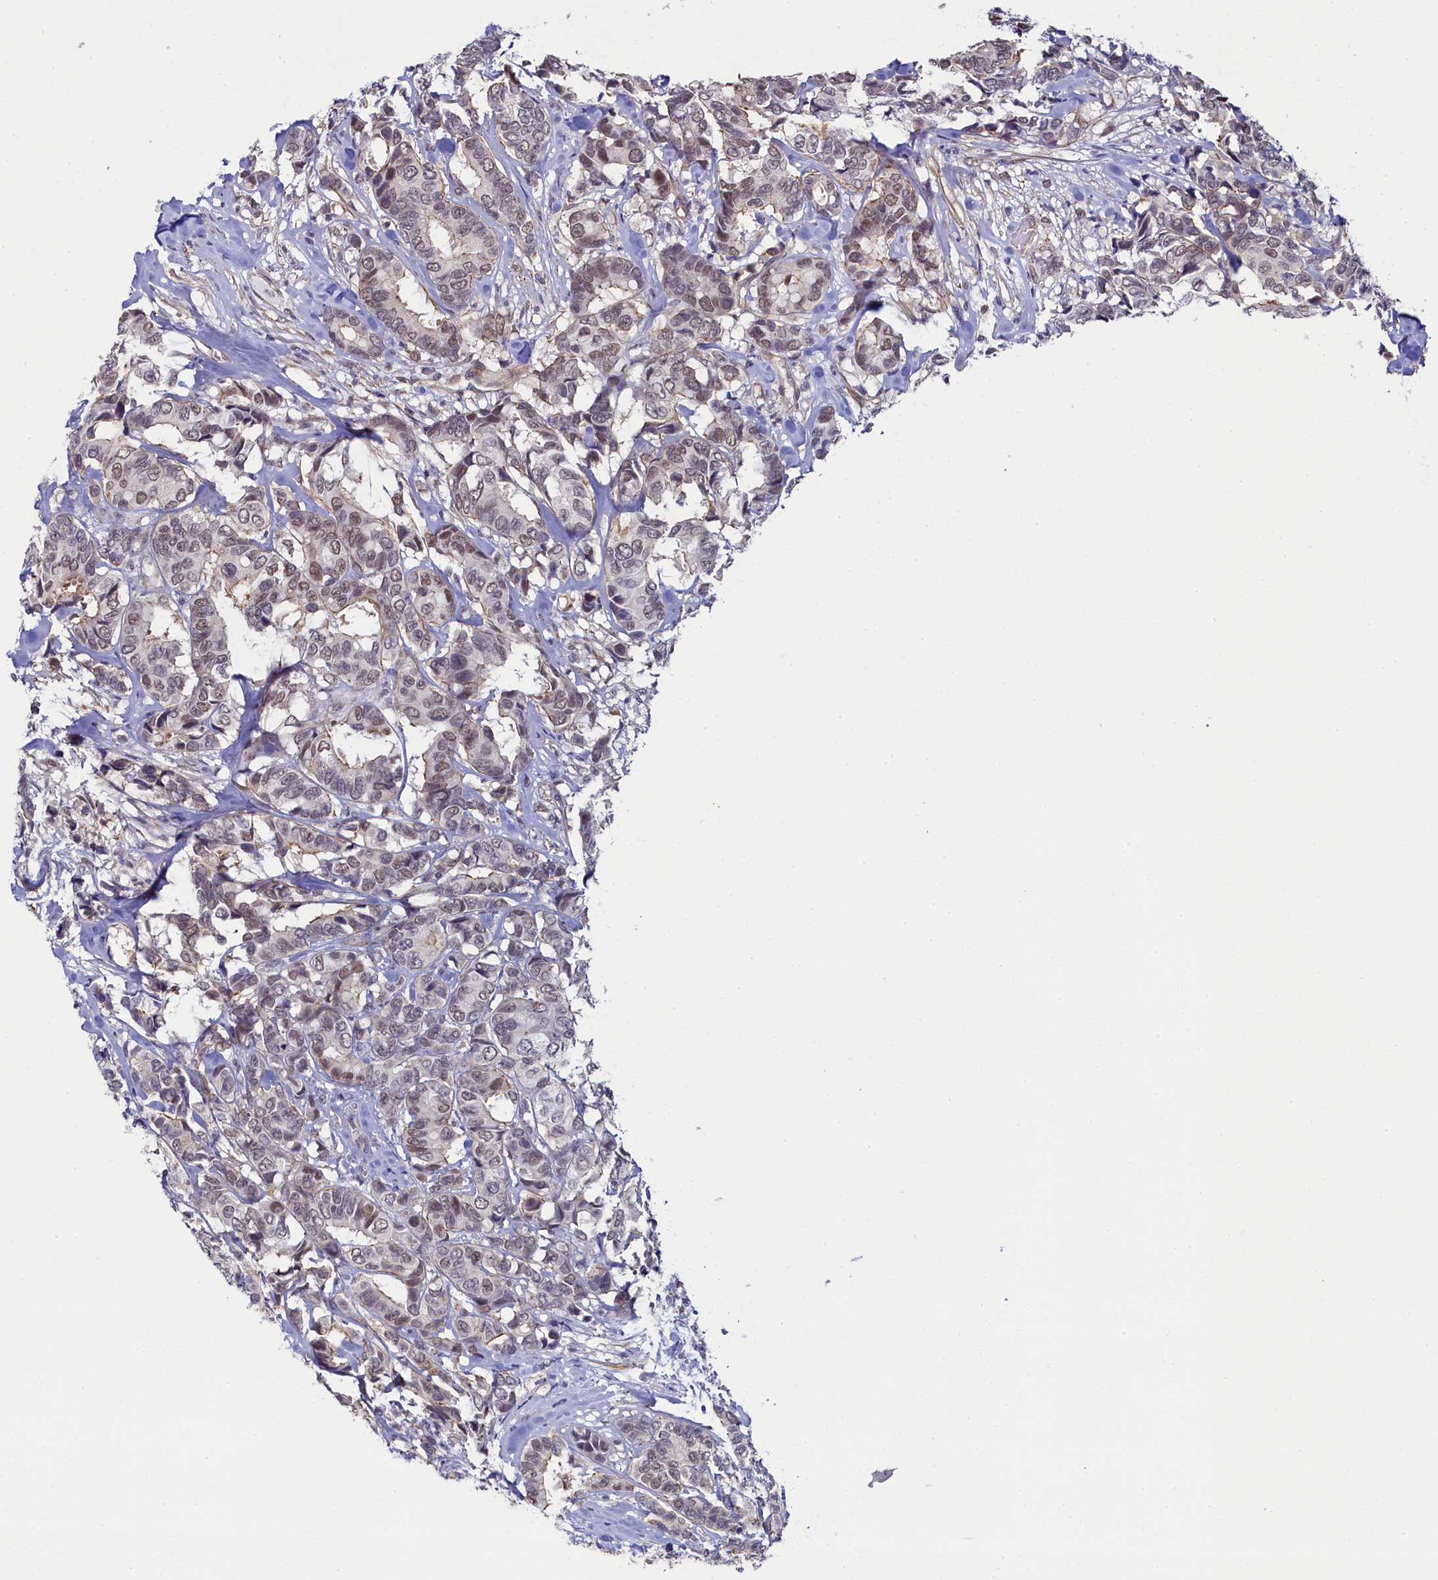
{"staining": {"intensity": "weak", "quantity": "25%-75%", "location": "nuclear"}, "tissue": "breast cancer", "cell_type": "Tumor cells", "image_type": "cancer", "snomed": [{"axis": "morphology", "description": "Duct carcinoma"}, {"axis": "topography", "description": "Breast"}], "caption": "Breast cancer (invasive ductal carcinoma) stained for a protein shows weak nuclear positivity in tumor cells. (Stains: DAB (3,3'-diaminobenzidine) in brown, nuclei in blue, Microscopy: brightfield microscopy at high magnification).", "gene": "INTS14", "patient": {"sex": "female", "age": 87}}